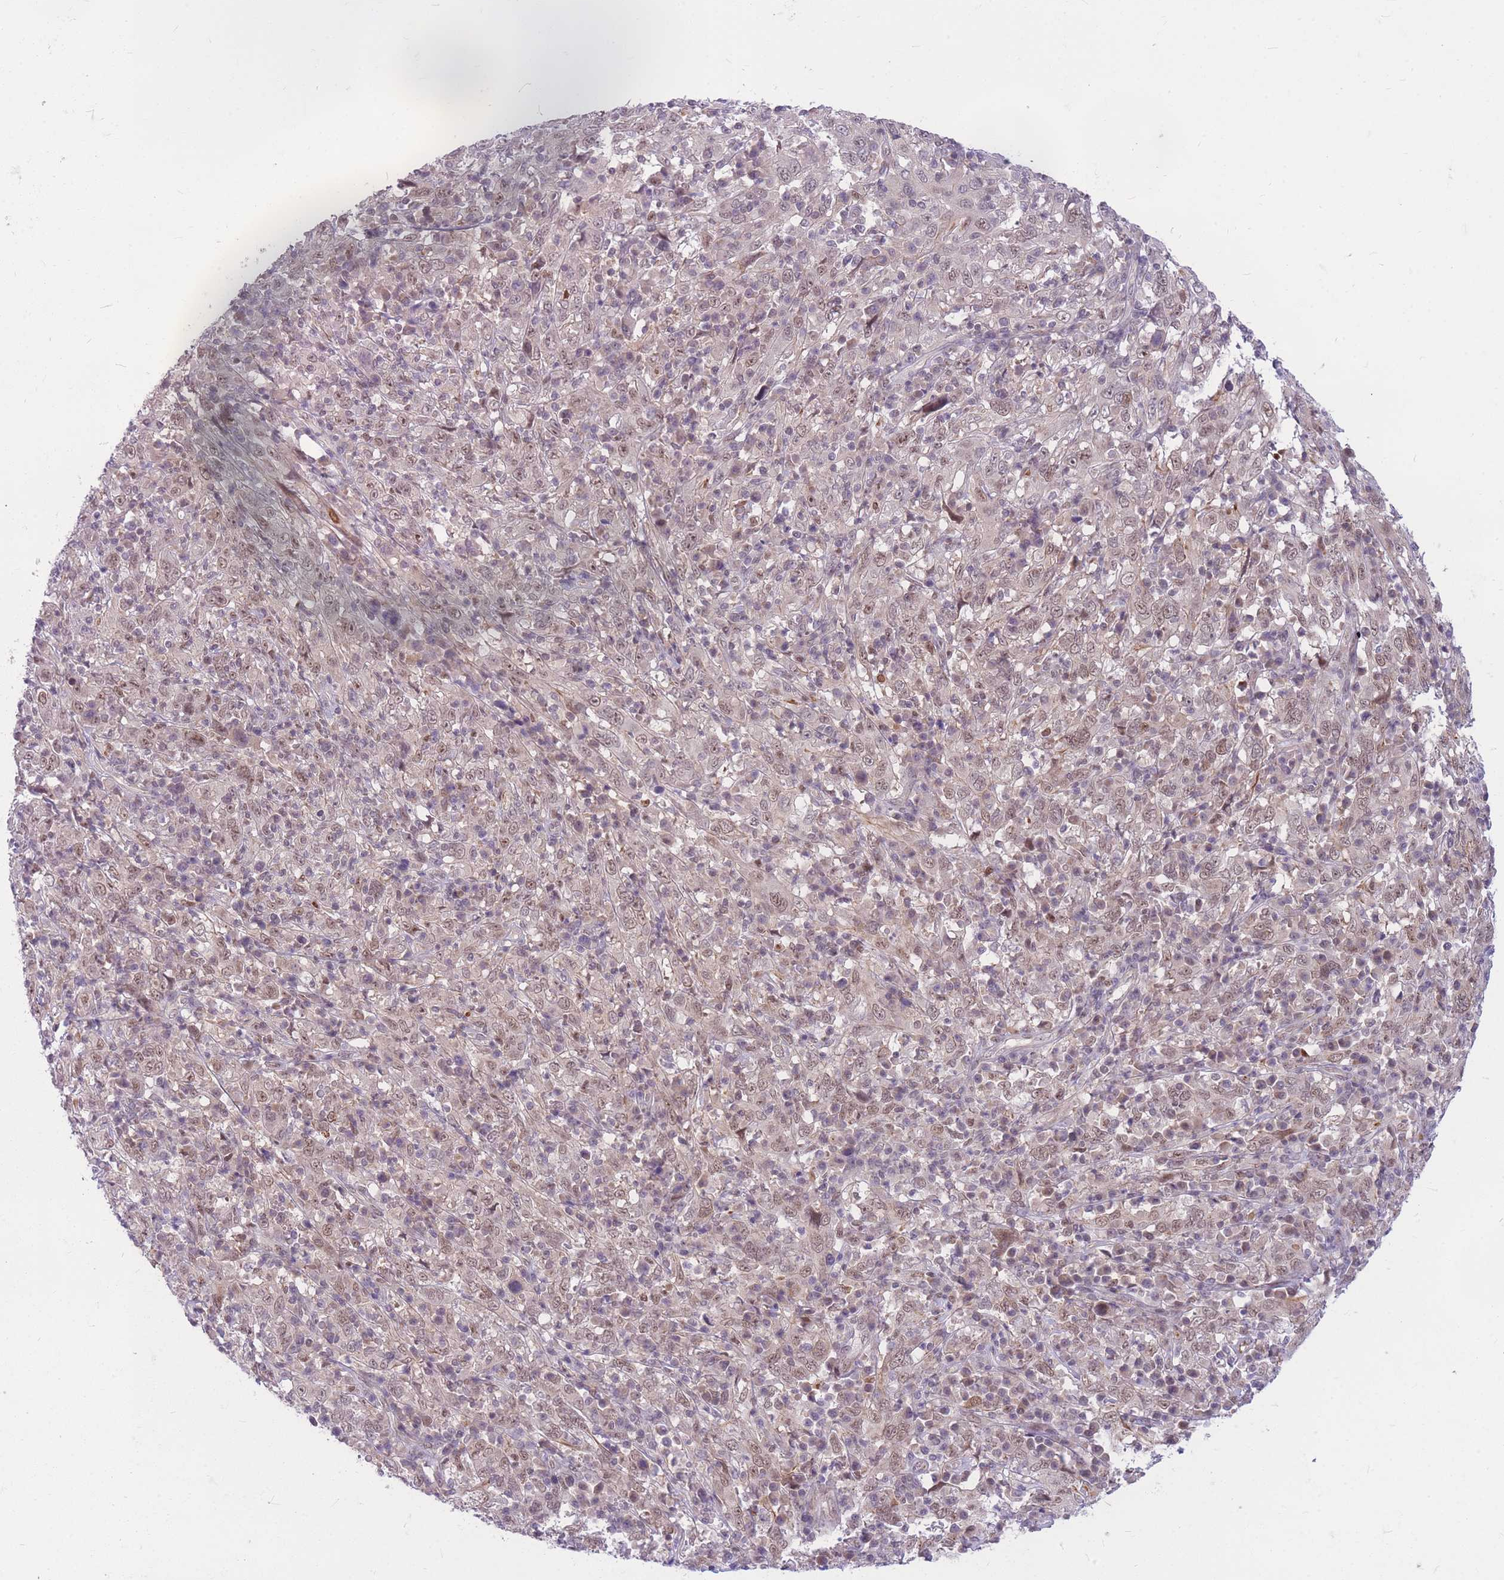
{"staining": {"intensity": "weak", "quantity": ">75%", "location": "nuclear"}, "tissue": "cervical cancer", "cell_type": "Tumor cells", "image_type": "cancer", "snomed": [{"axis": "morphology", "description": "Squamous cell carcinoma, NOS"}, {"axis": "topography", "description": "Cervix"}], "caption": "DAB immunohistochemical staining of human cervical squamous cell carcinoma demonstrates weak nuclear protein expression in approximately >75% of tumor cells.", "gene": "ERCC2", "patient": {"sex": "female", "age": 46}}